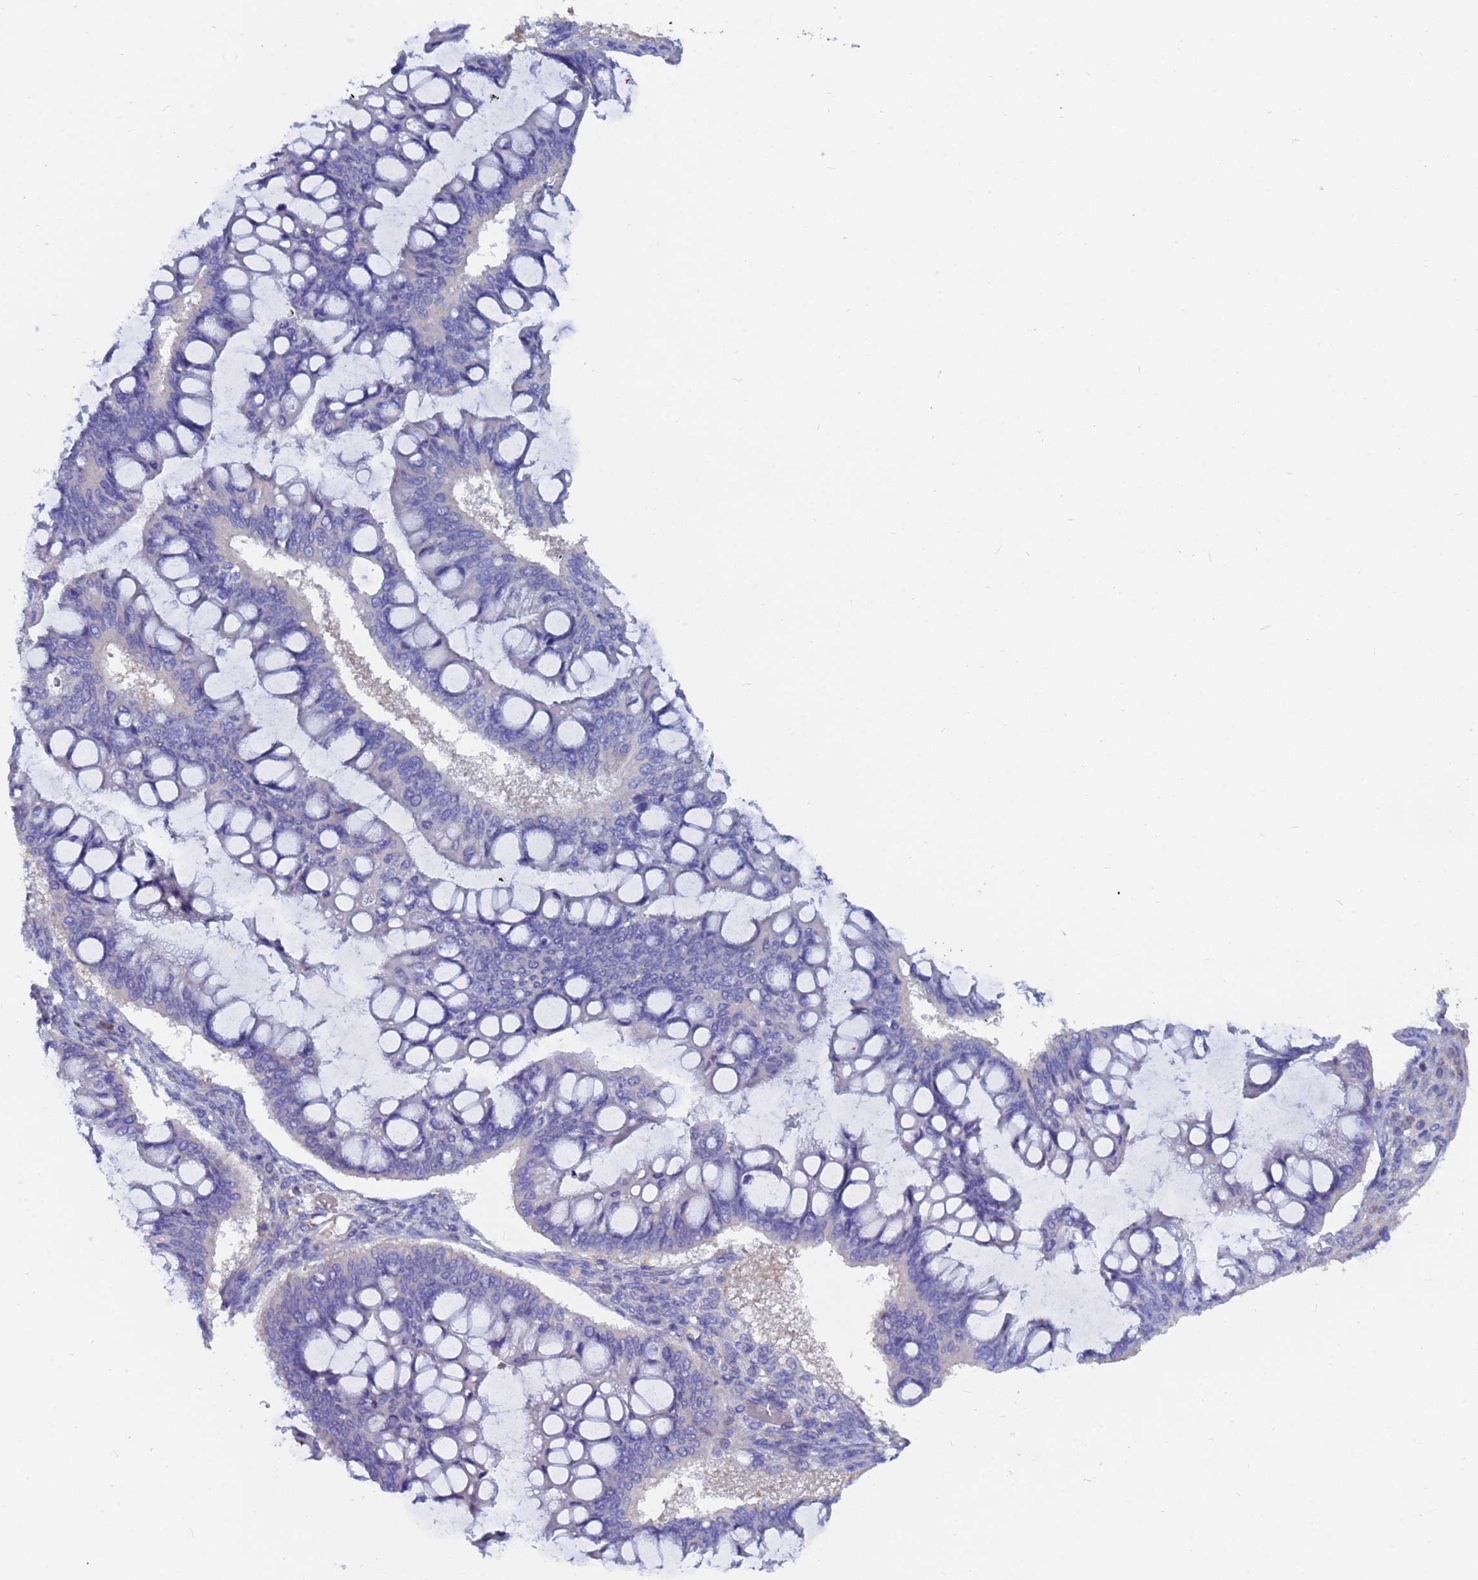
{"staining": {"intensity": "negative", "quantity": "none", "location": "none"}, "tissue": "ovarian cancer", "cell_type": "Tumor cells", "image_type": "cancer", "snomed": [{"axis": "morphology", "description": "Cystadenocarcinoma, mucinous, NOS"}, {"axis": "topography", "description": "Ovary"}], "caption": "Immunohistochemical staining of human mucinous cystadenocarcinoma (ovarian) shows no significant expression in tumor cells.", "gene": "UBE2O", "patient": {"sex": "female", "age": 73}}